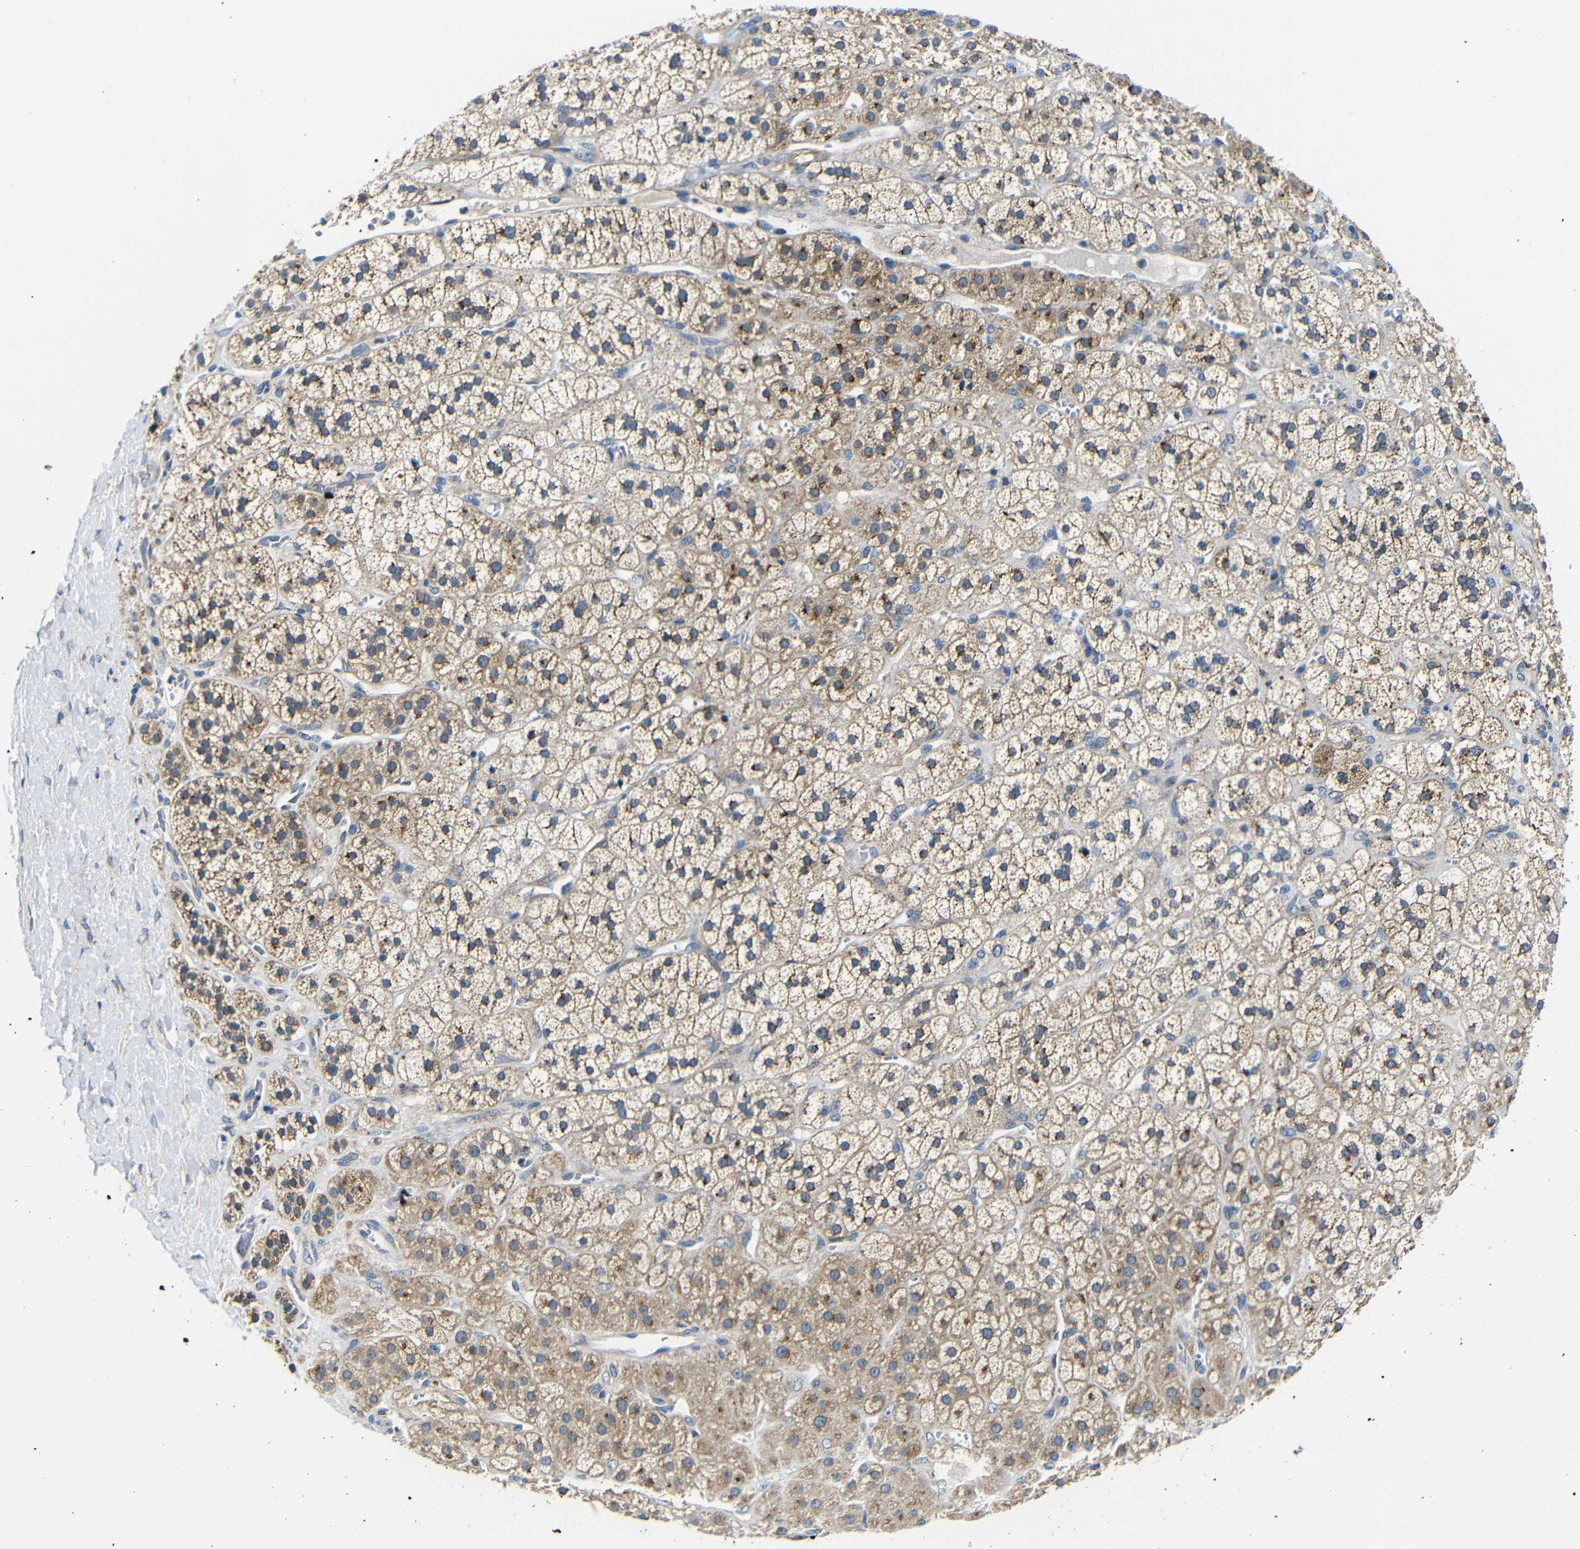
{"staining": {"intensity": "moderate", "quantity": ">75%", "location": "cytoplasmic/membranous"}, "tissue": "adrenal gland", "cell_type": "Glandular cells", "image_type": "normal", "snomed": [{"axis": "morphology", "description": "Normal tissue, NOS"}, {"axis": "topography", "description": "Adrenal gland"}], "caption": "Adrenal gland stained with immunohistochemistry exhibits moderate cytoplasmic/membranous staining in about >75% of glandular cells.", "gene": "FKBP14", "patient": {"sex": "male", "age": 56}}